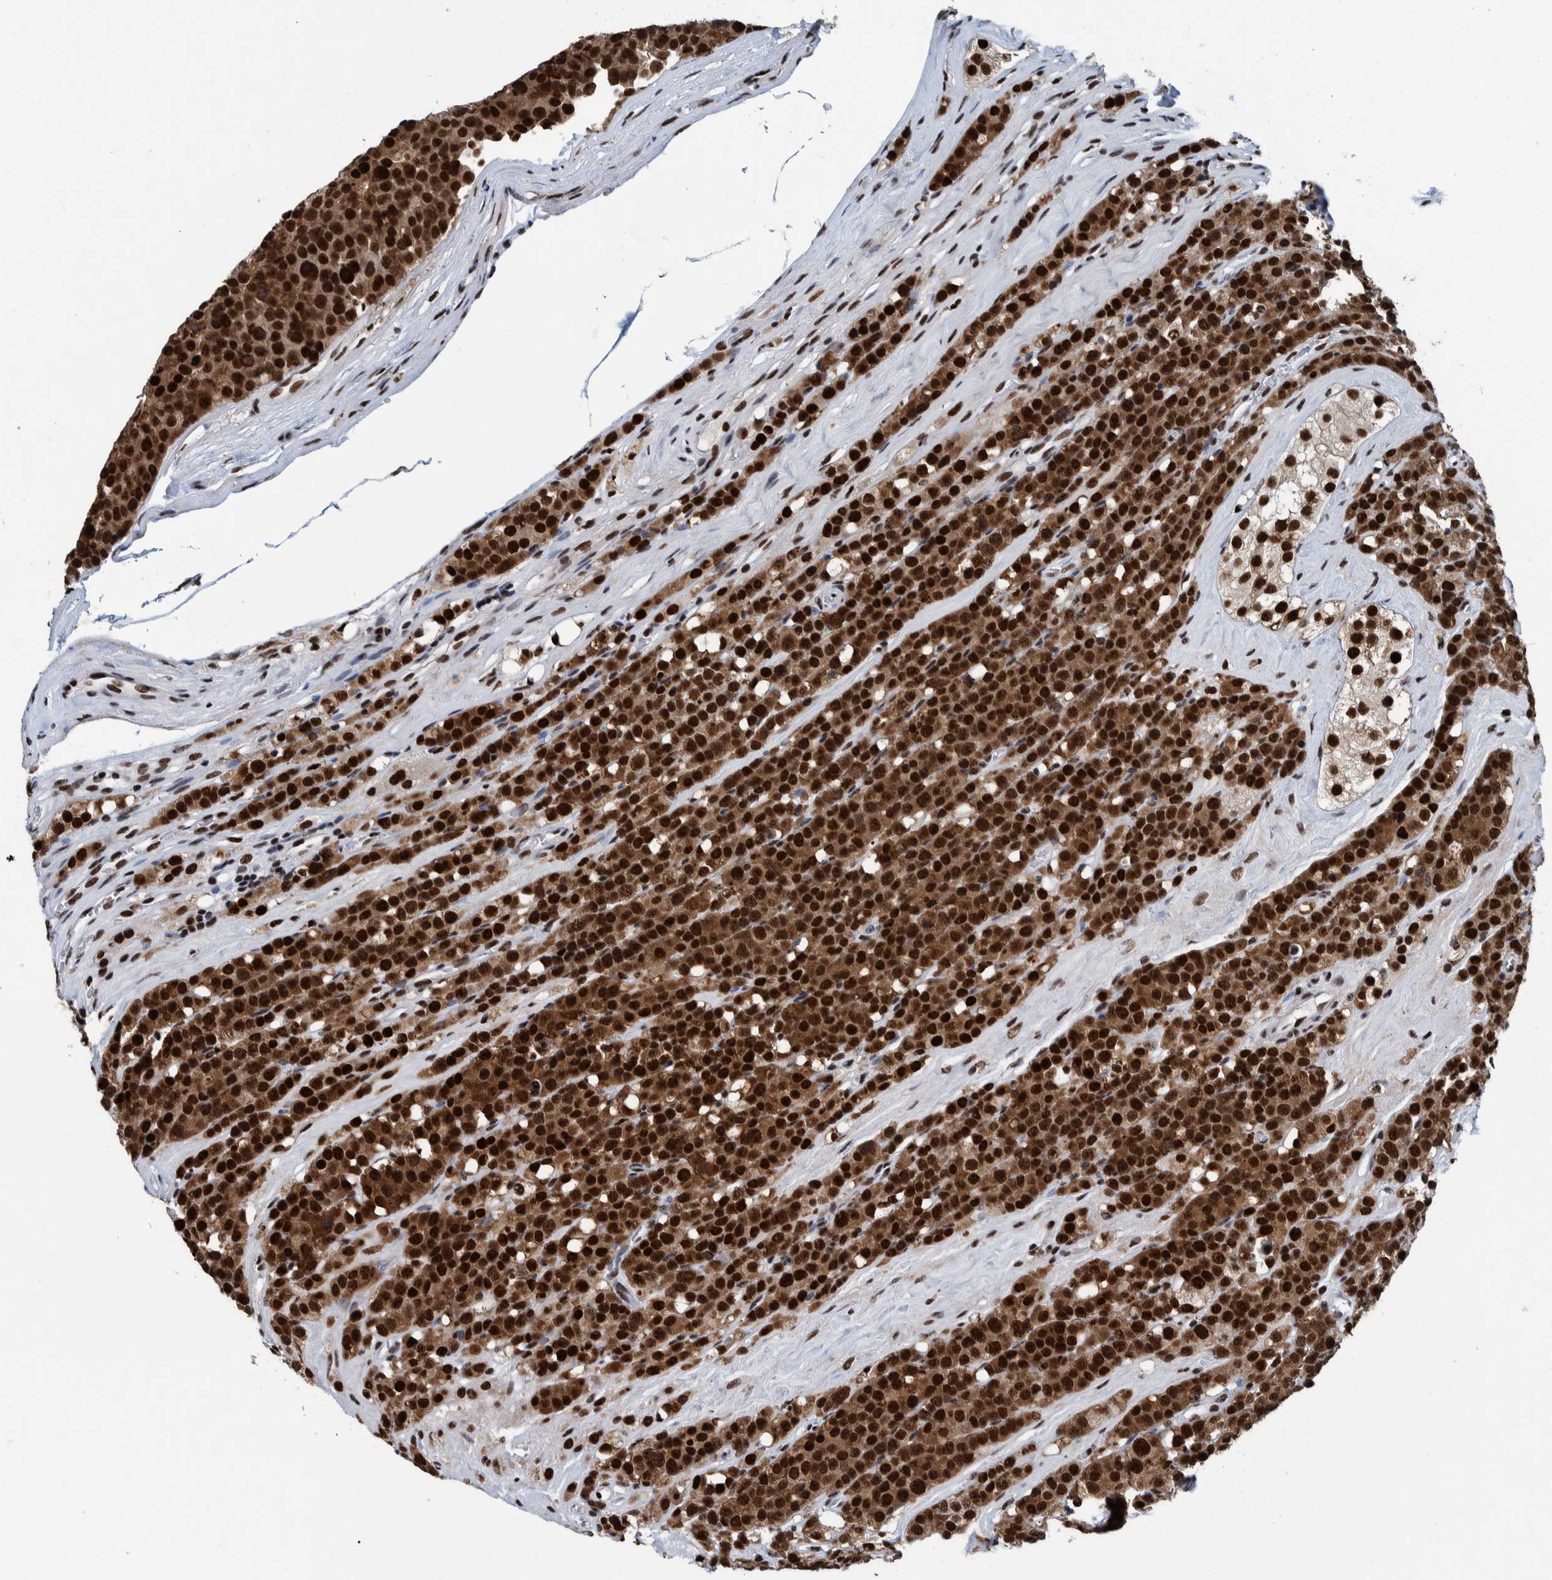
{"staining": {"intensity": "strong", "quantity": ">75%", "location": "cytoplasmic/membranous,nuclear"}, "tissue": "testis cancer", "cell_type": "Tumor cells", "image_type": "cancer", "snomed": [{"axis": "morphology", "description": "Seminoma, NOS"}, {"axis": "topography", "description": "Testis"}], "caption": "Strong cytoplasmic/membranous and nuclear staining for a protein is identified in about >75% of tumor cells of testis seminoma using IHC.", "gene": "EFTUD2", "patient": {"sex": "male", "age": 71}}